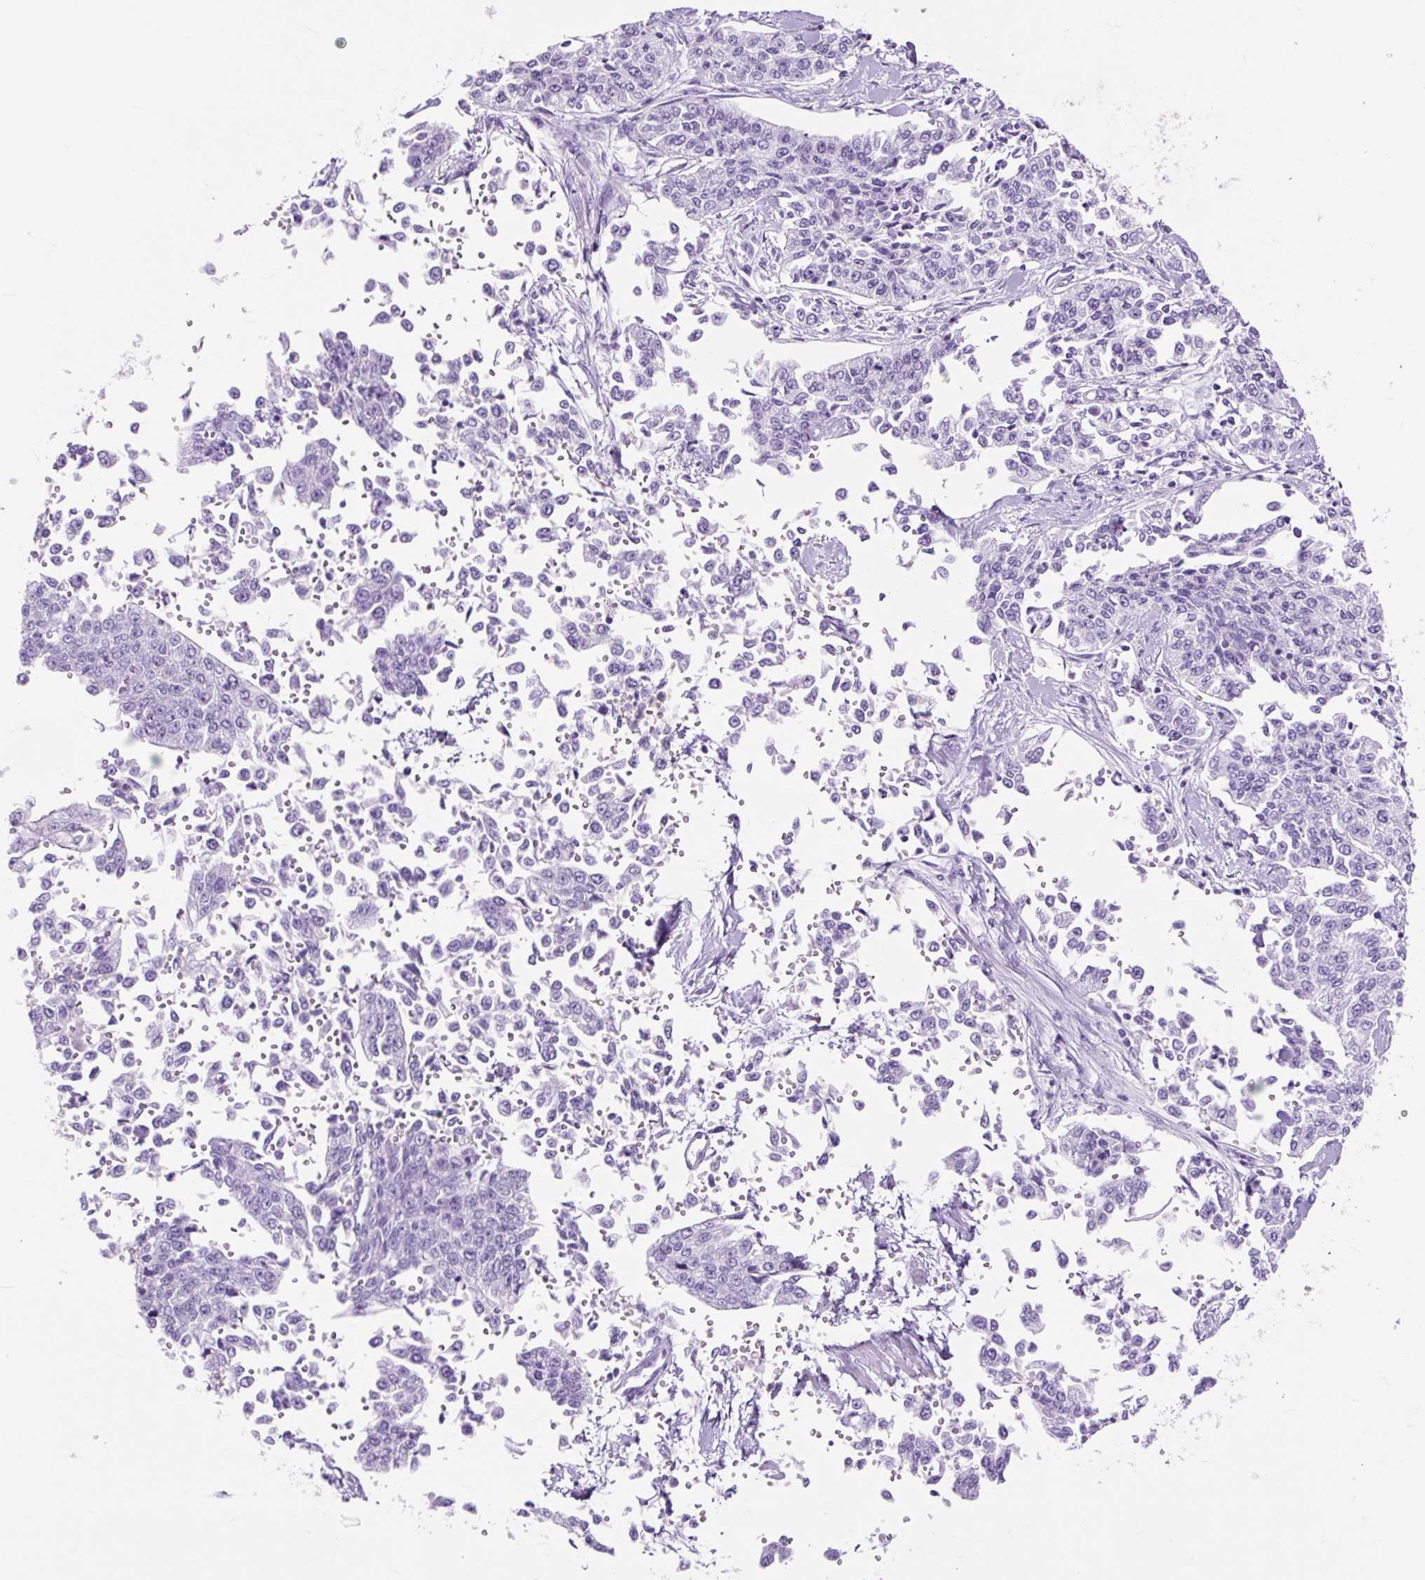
{"staining": {"intensity": "negative", "quantity": "none", "location": "none"}, "tissue": "cervical cancer", "cell_type": "Tumor cells", "image_type": "cancer", "snomed": [{"axis": "morphology", "description": "Squamous cell carcinoma, NOS"}, {"axis": "topography", "description": "Cervix"}], "caption": "This is an immunohistochemistry (IHC) micrograph of human cervical squamous cell carcinoma. There is no expression in tumor cells.", "gene": "OR10A7", "patient": {"sex": "female", "age": 35}}